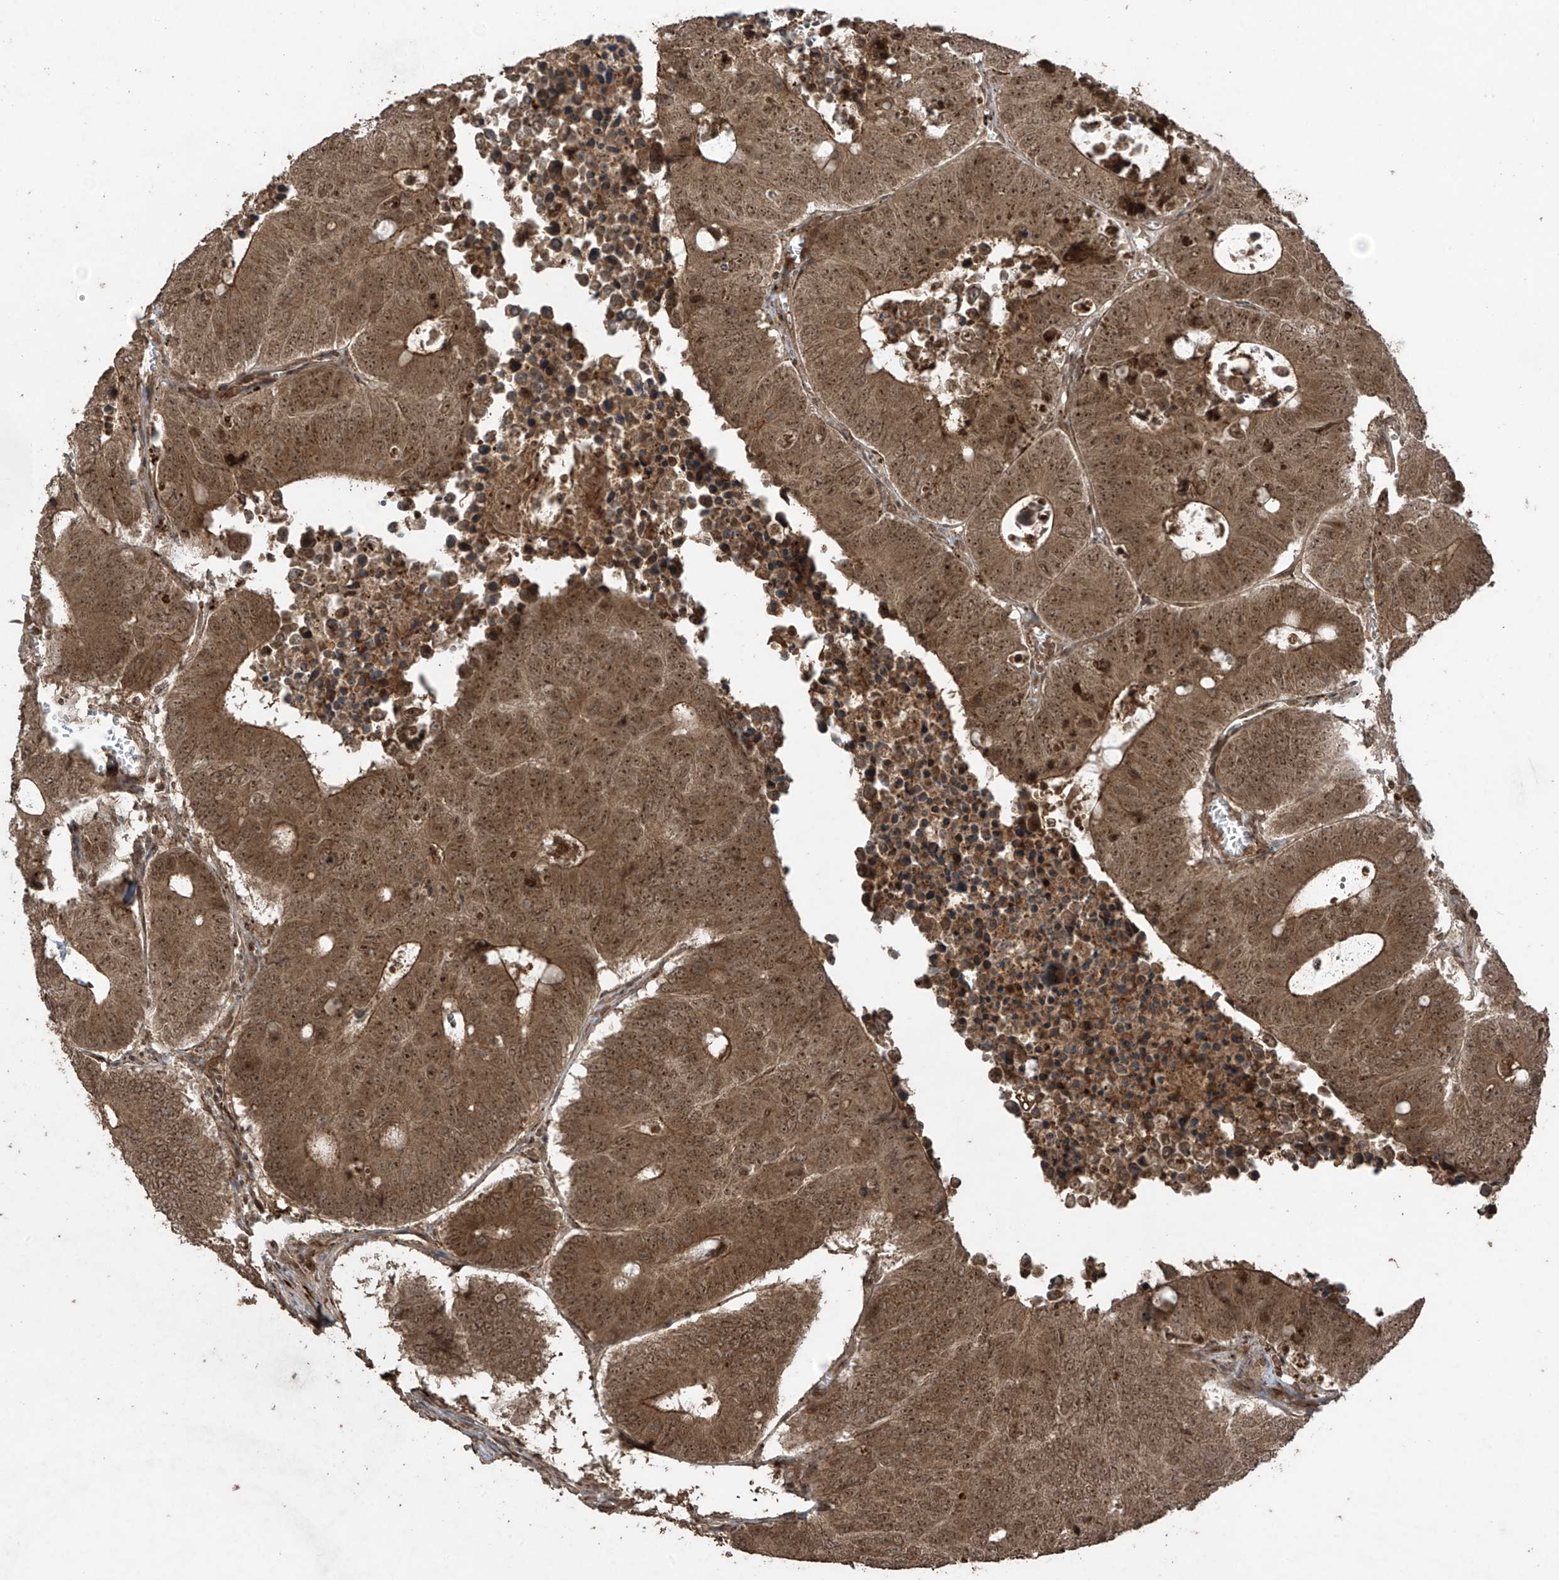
{"staining": {"intensity": "moderate", "quantity": ">75%", "location": "cytoplasmic/membranous,nuclear"}, "tissue": "colorectal cancer", "cell_type": "Tumor cells", "image_type": "cancer", "snomed": [{"axis": "morphology", "description": "Adenocarcinoma, NOS"}, {"axis": "topography", "description": "Colon"}], "caption": "IHC image of colorectal cancer stained for a protein (brown), which displays medium levels of moderate cytoplasmic/membranous and nuclear staining in approximately >75% of tumor cells.", "gene": "PGPEP1", "patient": {"sex": "male", "age": 87}}